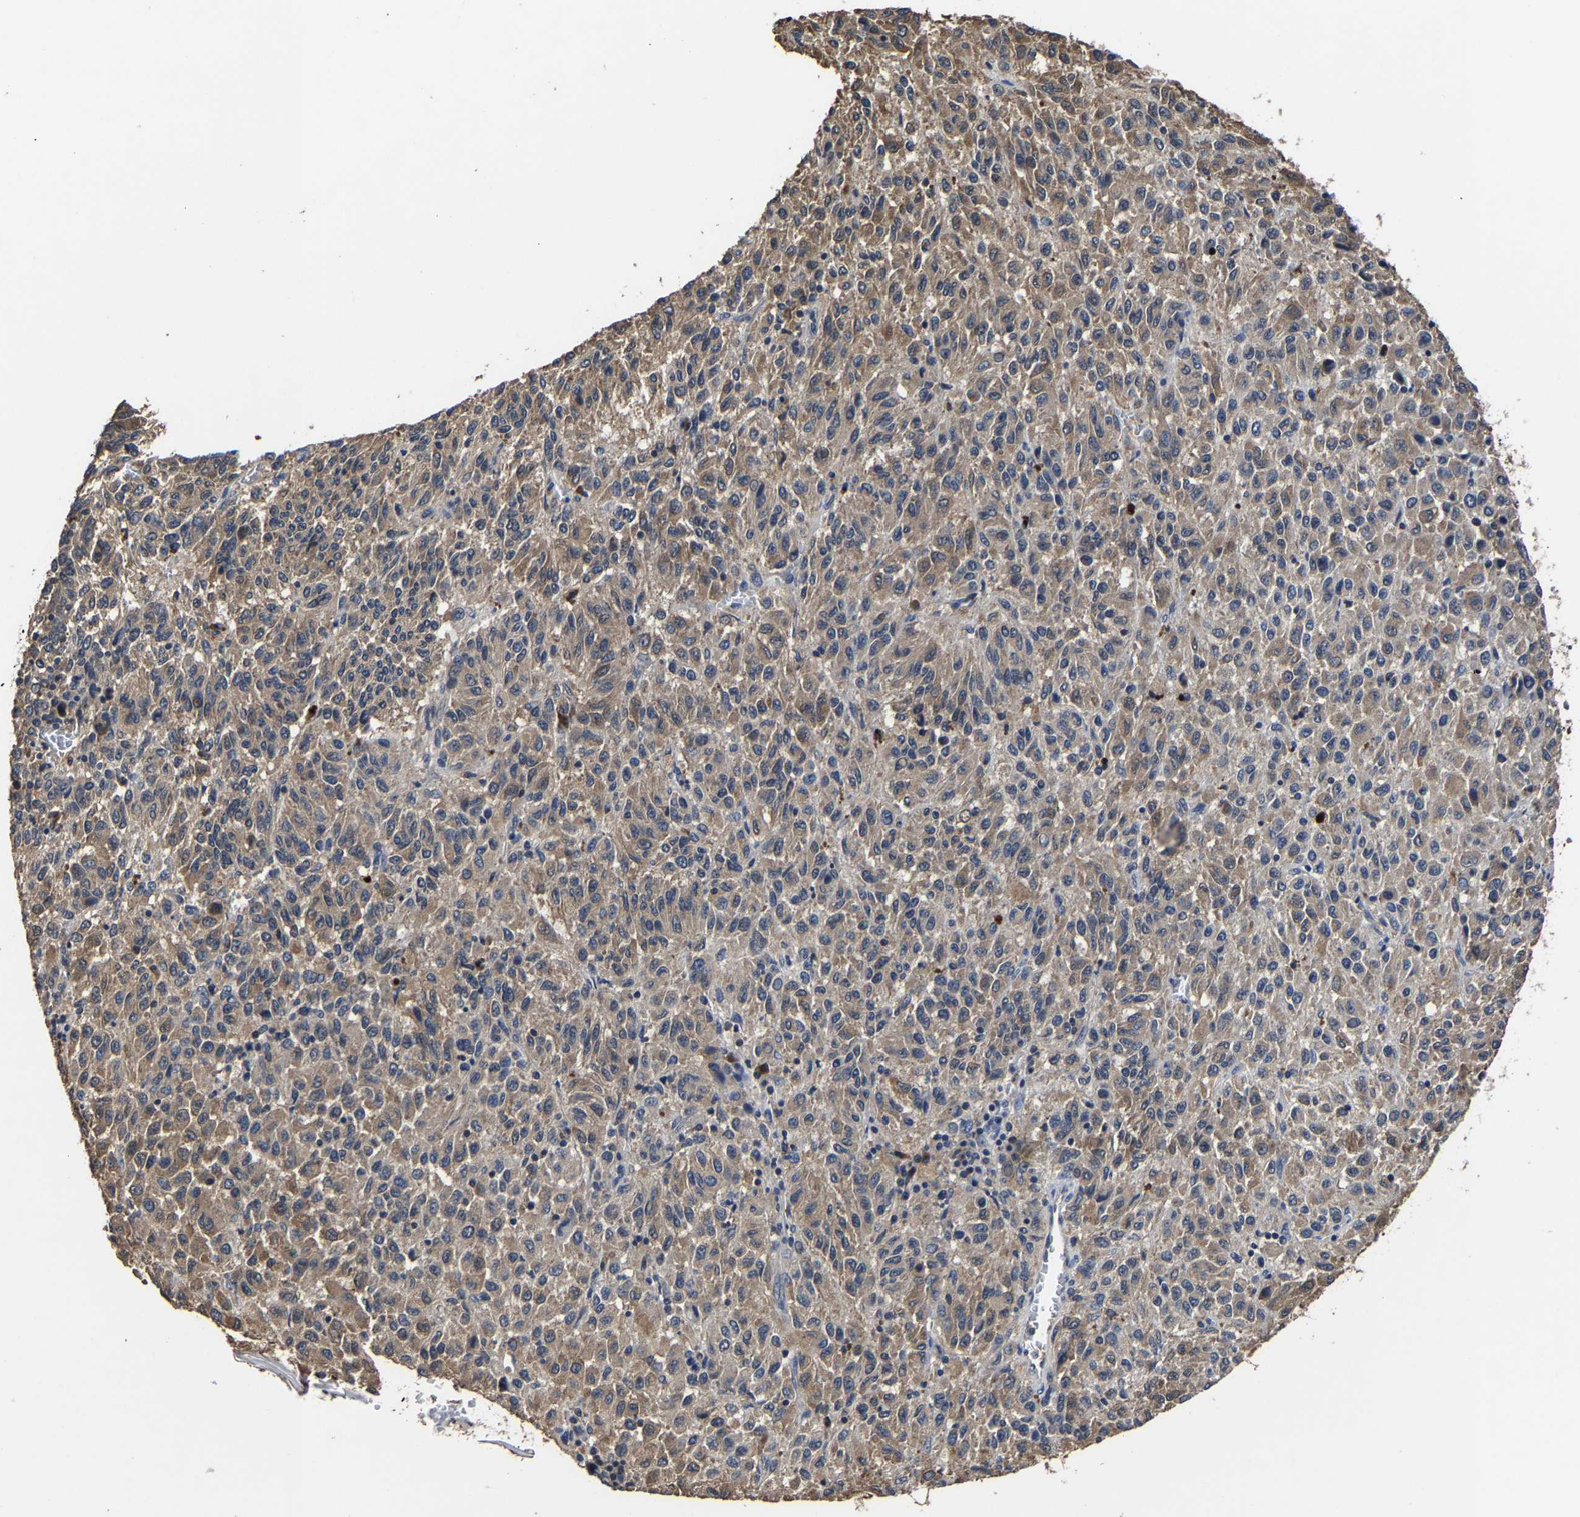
{"staining": {"intensity": "moderate", "quantity": ">75%", "location": "cytoplasmic/membranous"}, "tissue": "melanoma", "cell_type": "Tumor cells", "image_type": "cancer", "snomed": [{"axis": "morphology", "description": "Malignant melanoma, Metastatic site"}, {"axis": "topography", "description": "Lung"}], "caption": "Protein expression analysis of malignant melanoma (metastatic site) reveals moderate cytoplasmic/membranous positivity in approximately >75% of tumor cells.", "gene": "EBAG9", "patient": {"sex": "male", "age": 64}}